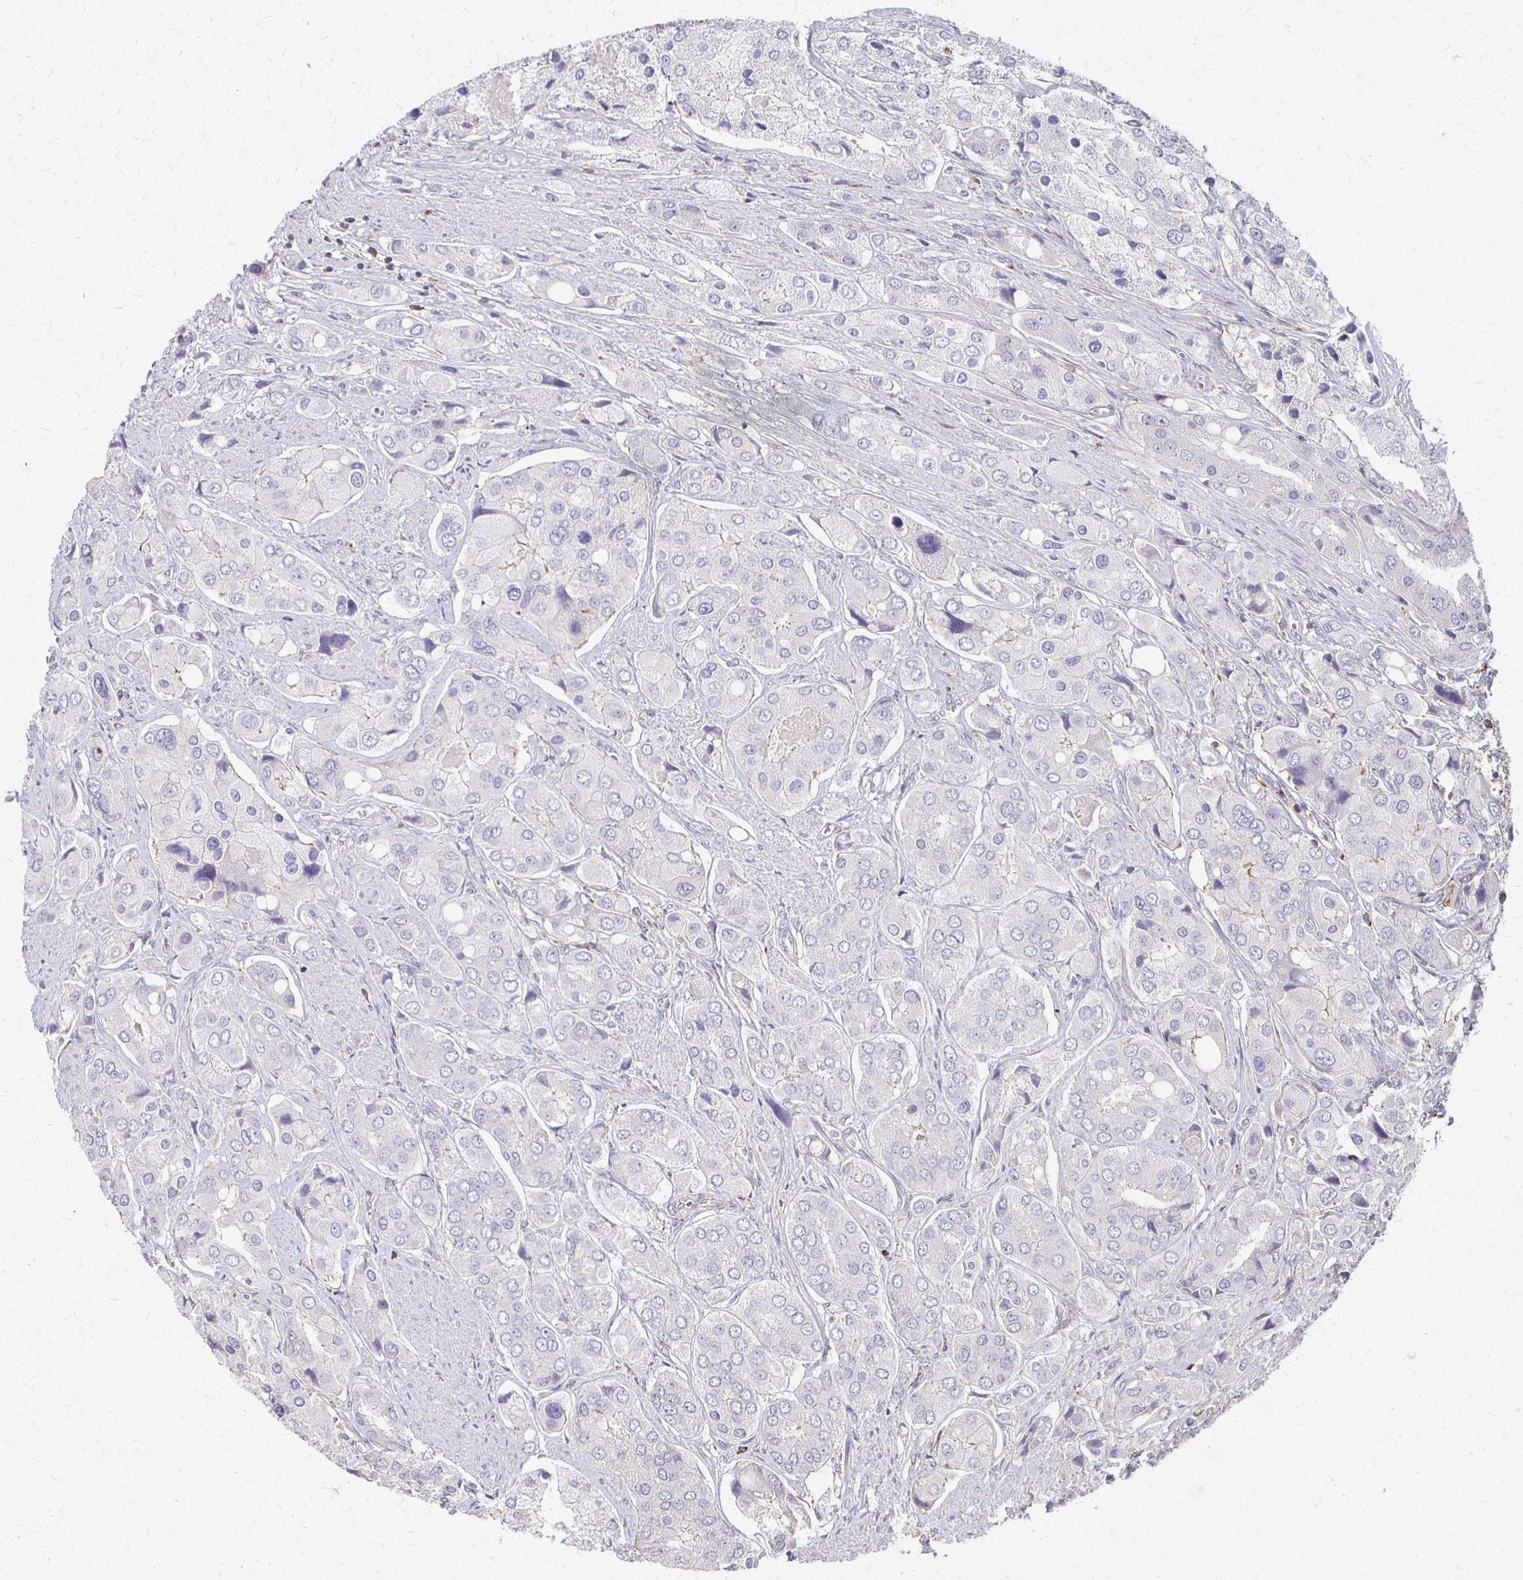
{"staining": {"intensity": "negative", "quantity": "none", "location": "none"}, "tissue": "prostate cancer", "cell_type": "Tumor cells", "image_type": "cancer", "snomed": [{"axis": "morphology", "description": "Adenocarcinoma, Low grade"}, {"axis": "topography", "description": "Prostate"}], "caption": "Immunohistochemistry micrograph of neoplastic tissue: human prostate low-grade adenocarcinoma stained with DAB demonstrates no significant protein staining in tumor cells. The staining was performed using DAB to visualize the protein expression in brown, while the nuclei were stained in blue with hematoxylin (Magnification: 20x).", "gene": "C1QTNF7", "patient": {"sex": "male", "age": 69}}